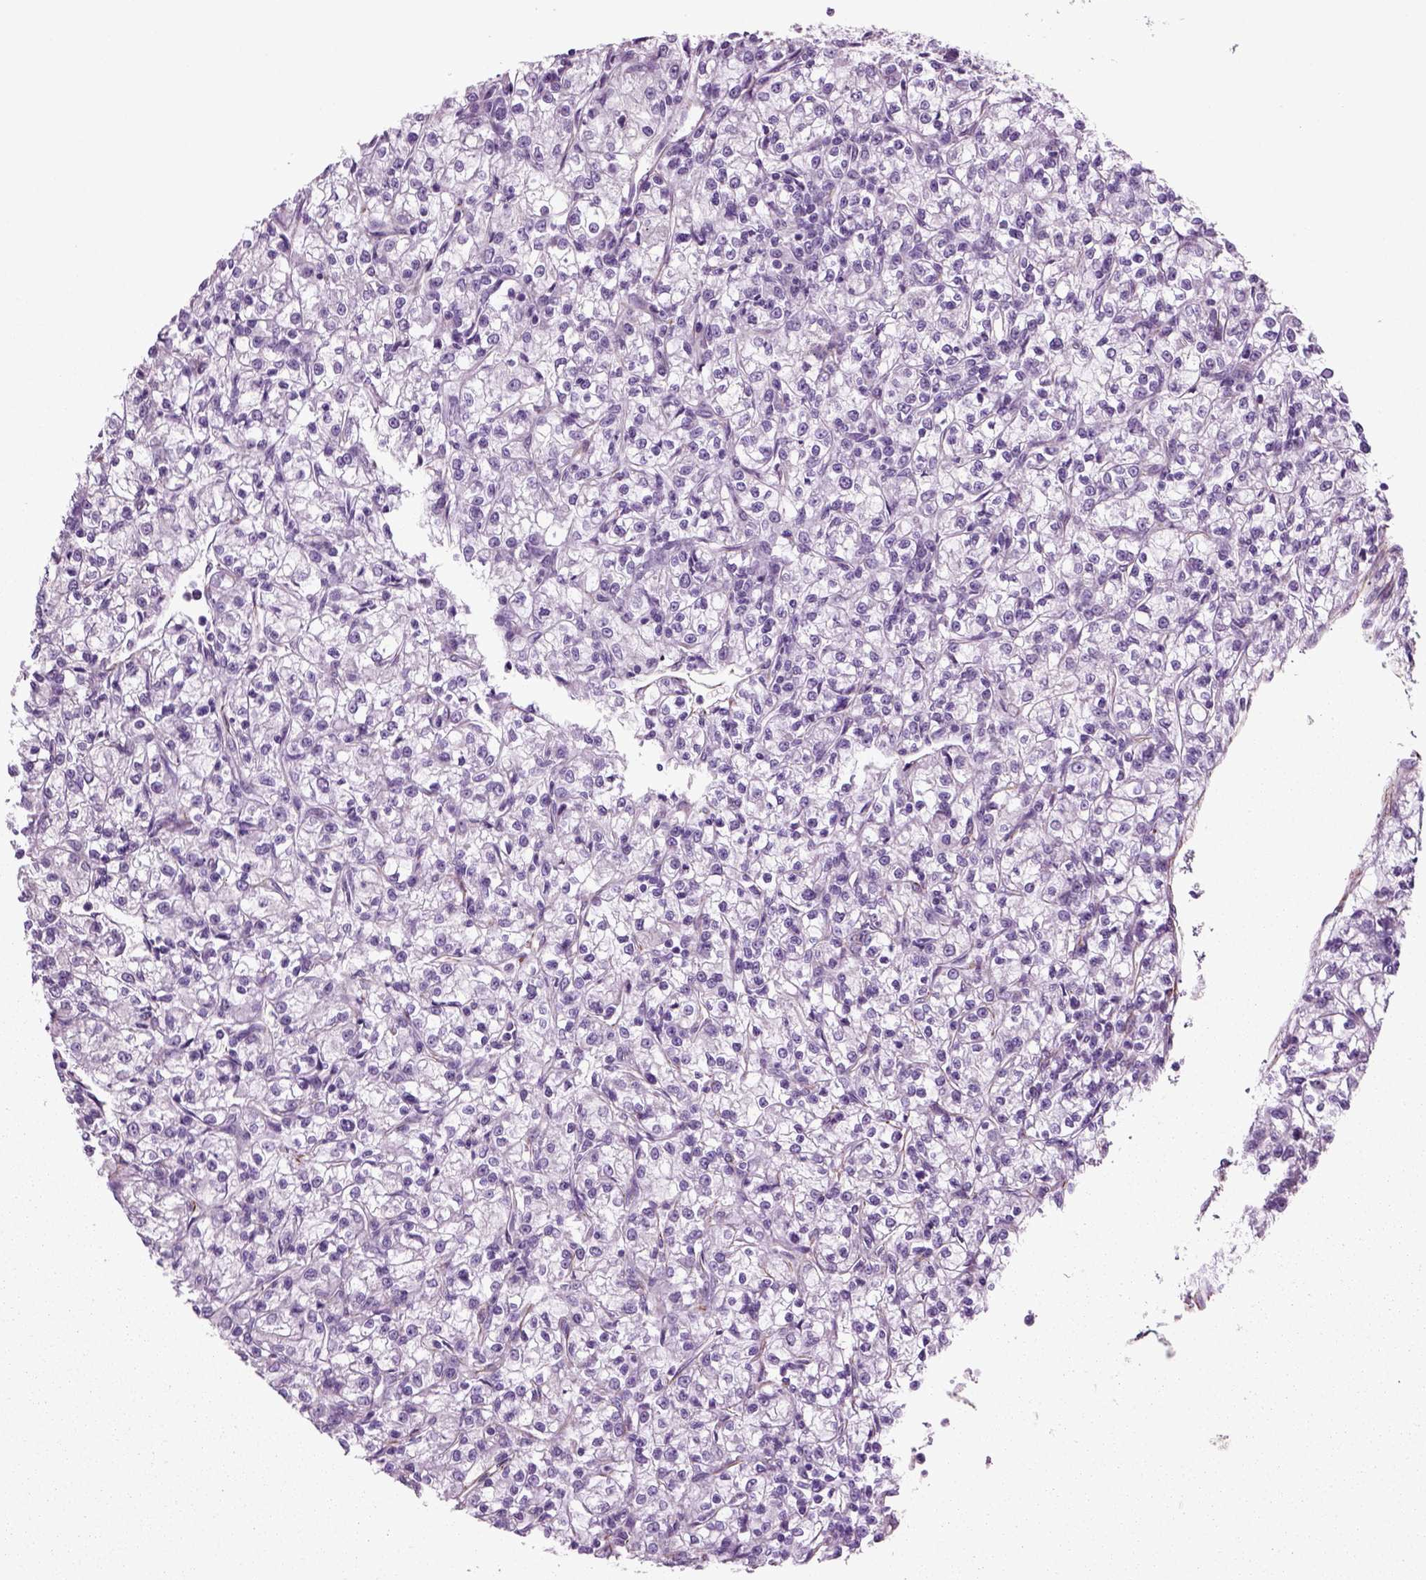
{"staining": {"intensity": "negative", "quantity": "none", "location": "none"}, "tissue": "renal cancer", "cell_type": "Tumor cells", "image_type": "cancer", "snomed": [{"axis": "morphology", "description": "Adenocarcinoma, NOS"}, {"axis": "topography", "description": "Kidney"}], "caption": "There is no significant expression in tumor cells of renal cancer.", "gene": "ACER3", "patient": {"sex": "female", "age": 59}}